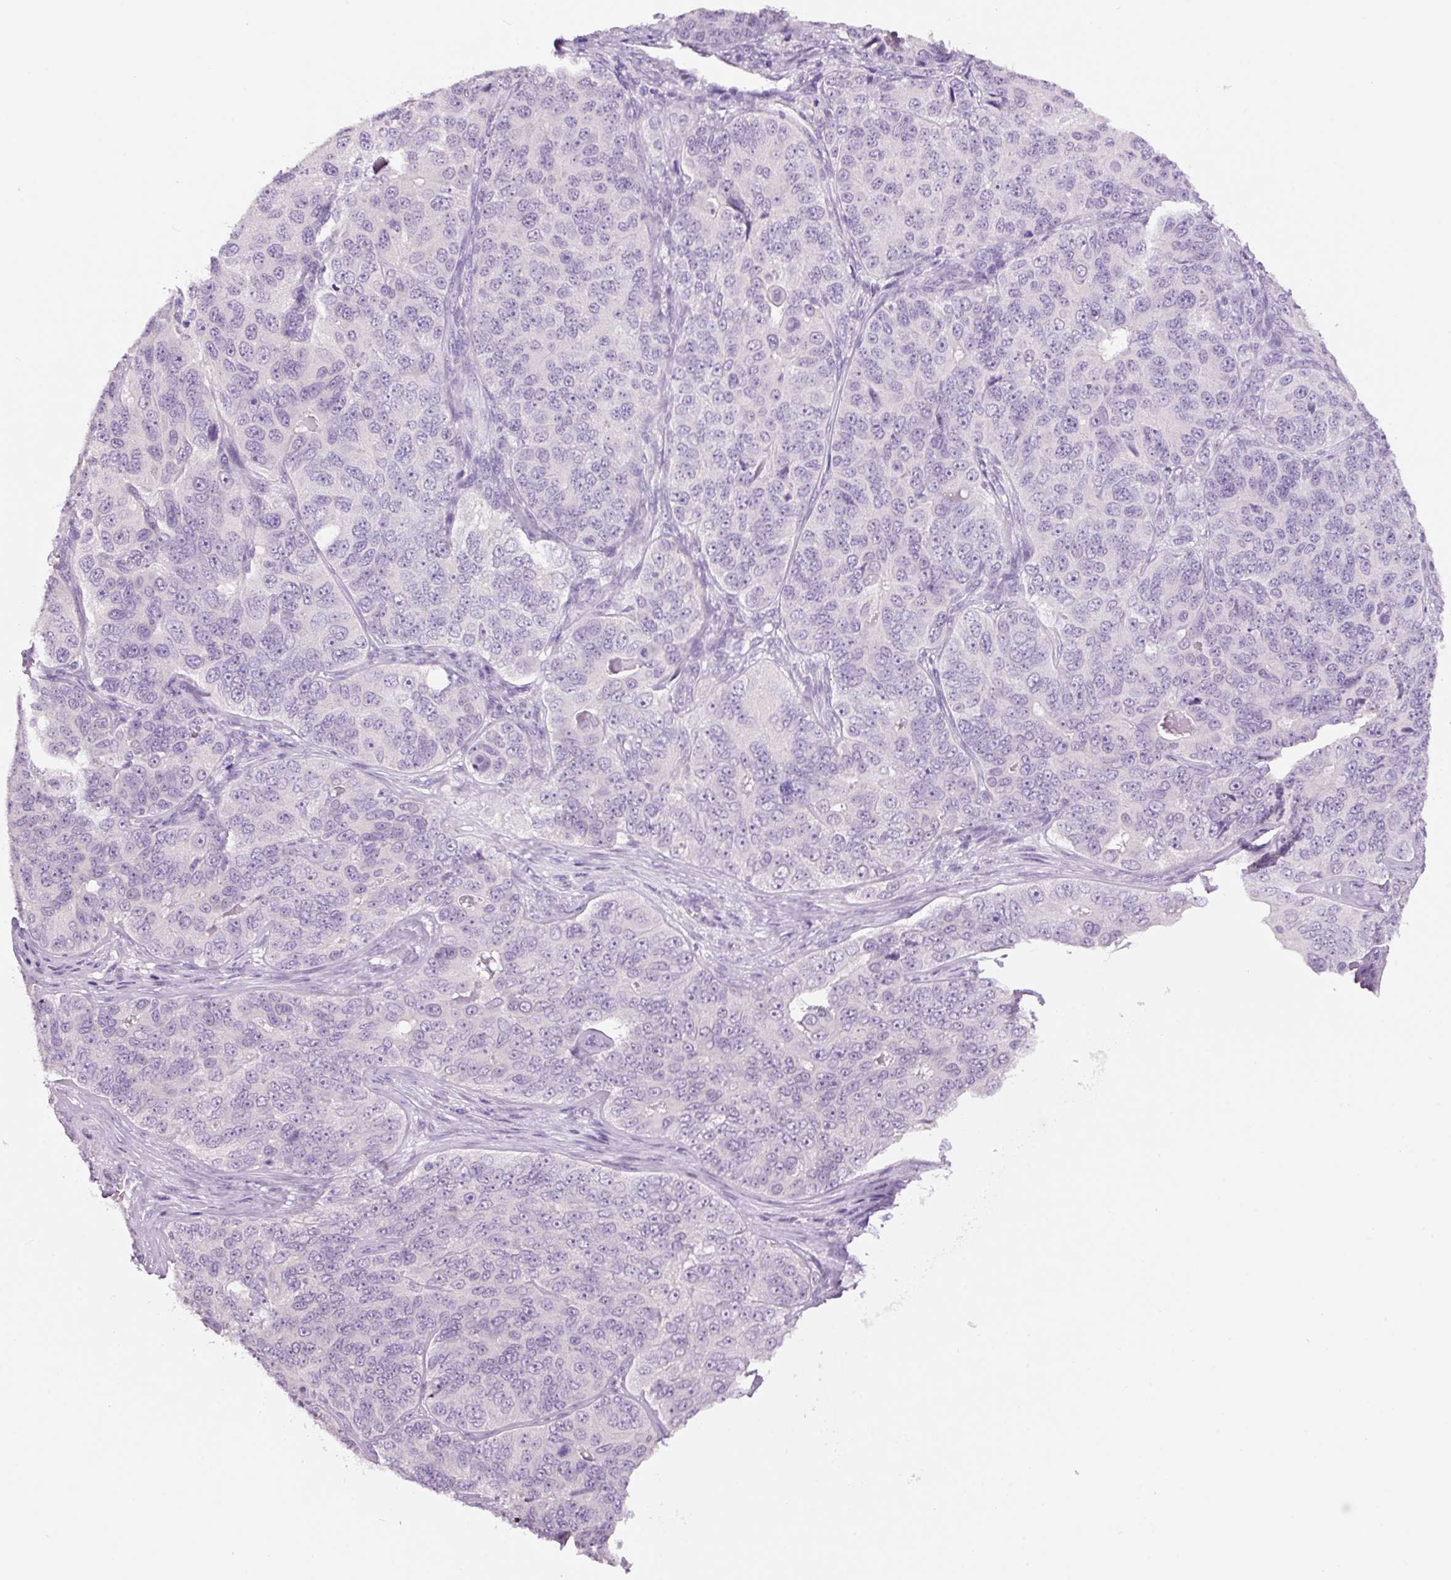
{"staining": {"intensity": "negative", "quantity": "none", "location": "none"}, "tissue": "ovarian cancer", "cell_type": "Tumor cells", "image_type": "cancer", "snomed": [{"axis": "morphology", "description": "Carcinoma, endometroid"}, {"axis": "topography", "description": "Ovary"}], "caption": "Protein analysis of ovarian endometroid carcinoma exhibits no significant staining in tumor cells.", "gene": "GCG", "patient": {"sex": "female", "age": 51}}